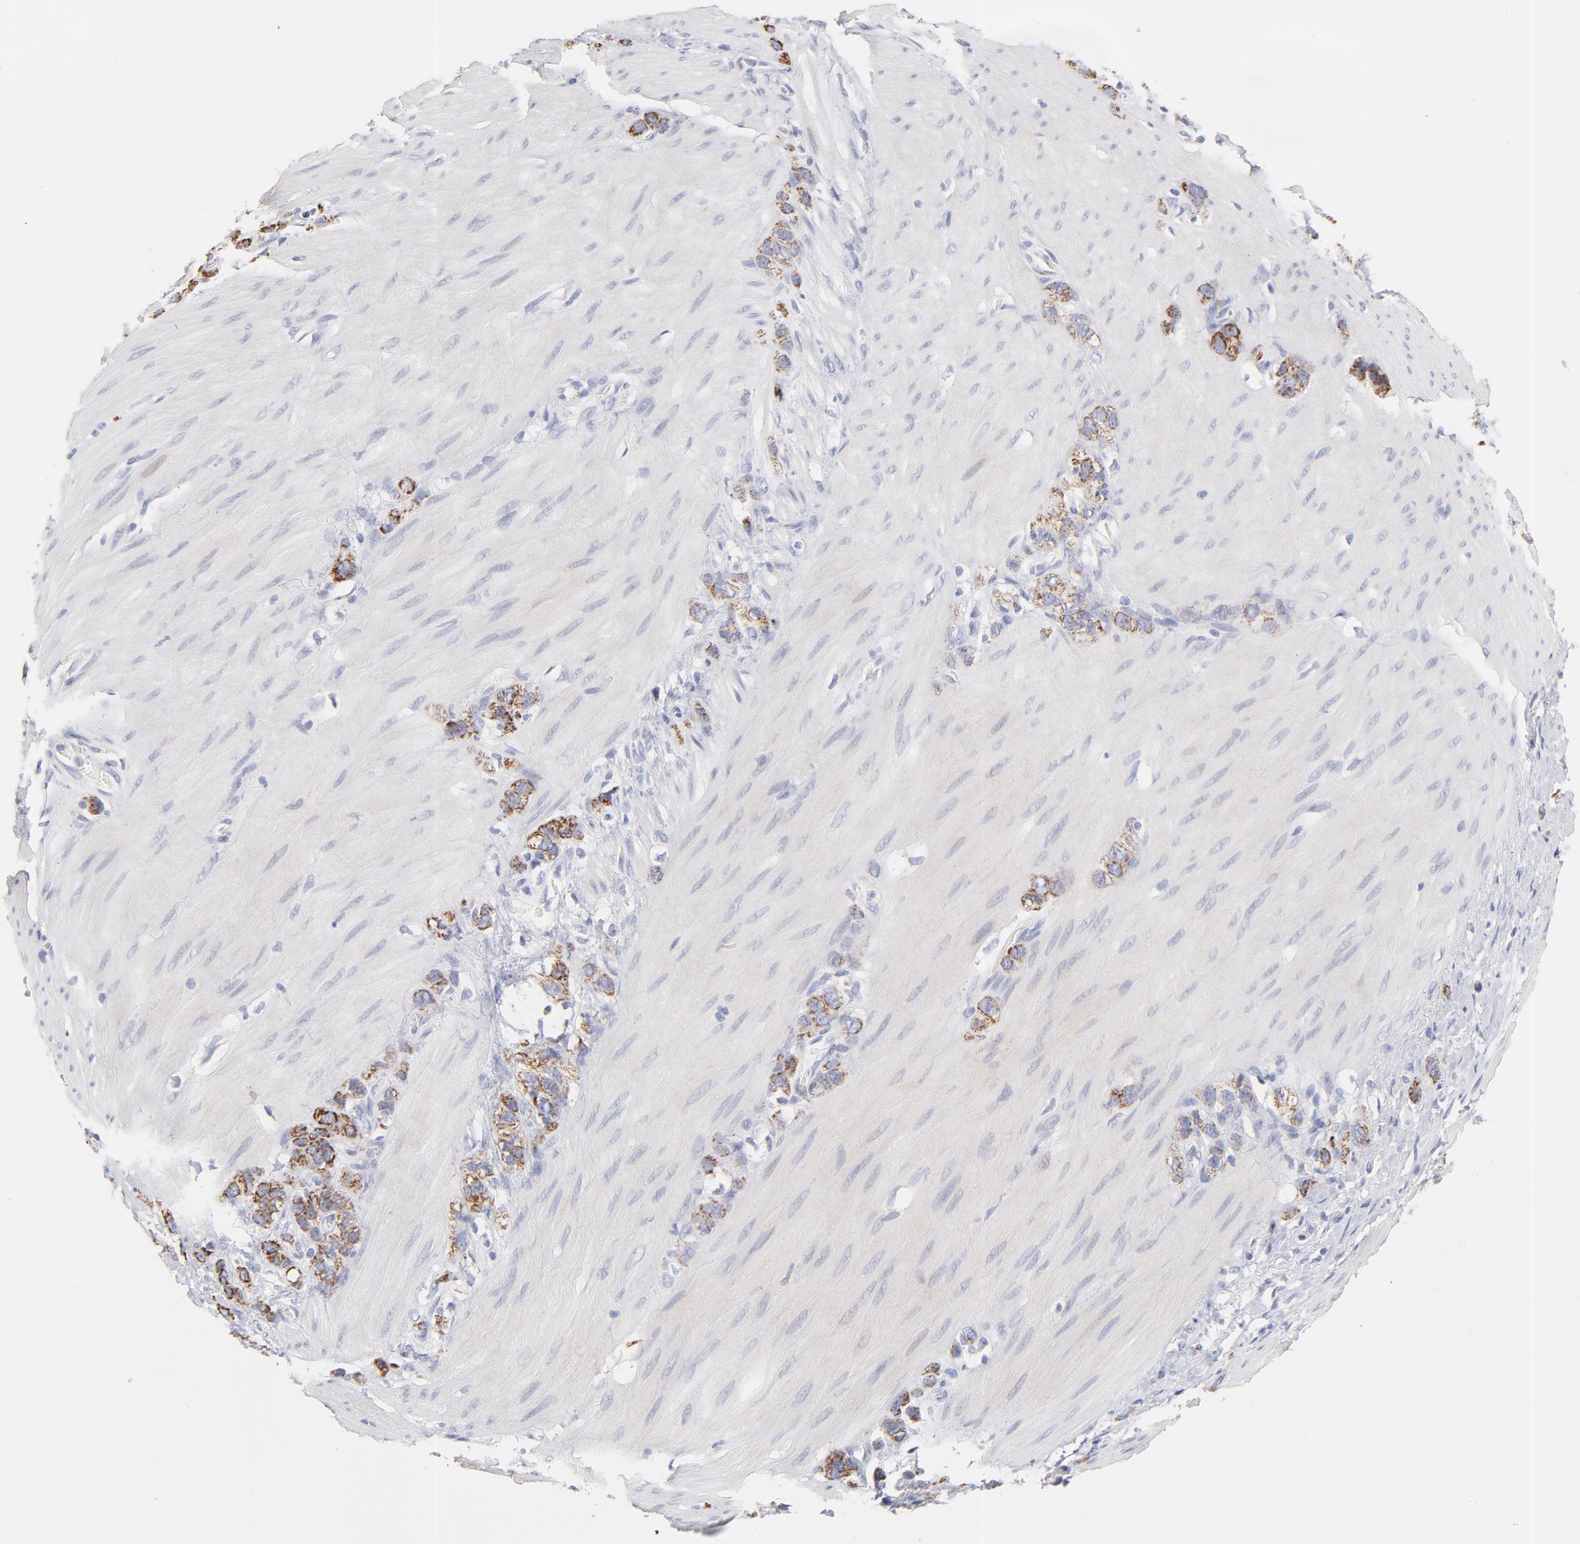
{"staining": {"intensity": "strong", "quantity": ">75%", "location": "cytoplasmic/membranous"}, "tissue": "stomach cancer", "cell_type": "Tumor cells", "image_type": "cancer", "snomed": [{"axis": "morphology", "description": "Normal tissue, NOS"}, {"axis": "morphology", "description": "Adenocarcinoma, NOS"}, {"axis": "morphology", "description": "Adenocarcinoma, High grade"}, {"axis": "topography", "description": "Stomach, upper"}, {"axis": "topography", "description": "Stomach"}], "caption": "Protein analysis of high-grade adenocarcinoma (stomach) tissue shows strong cytoplasmic/membranous positivity in approximately >75% of tumor cells.", "gene": "TST", "patient": {"sex": "female", "age": 65}}